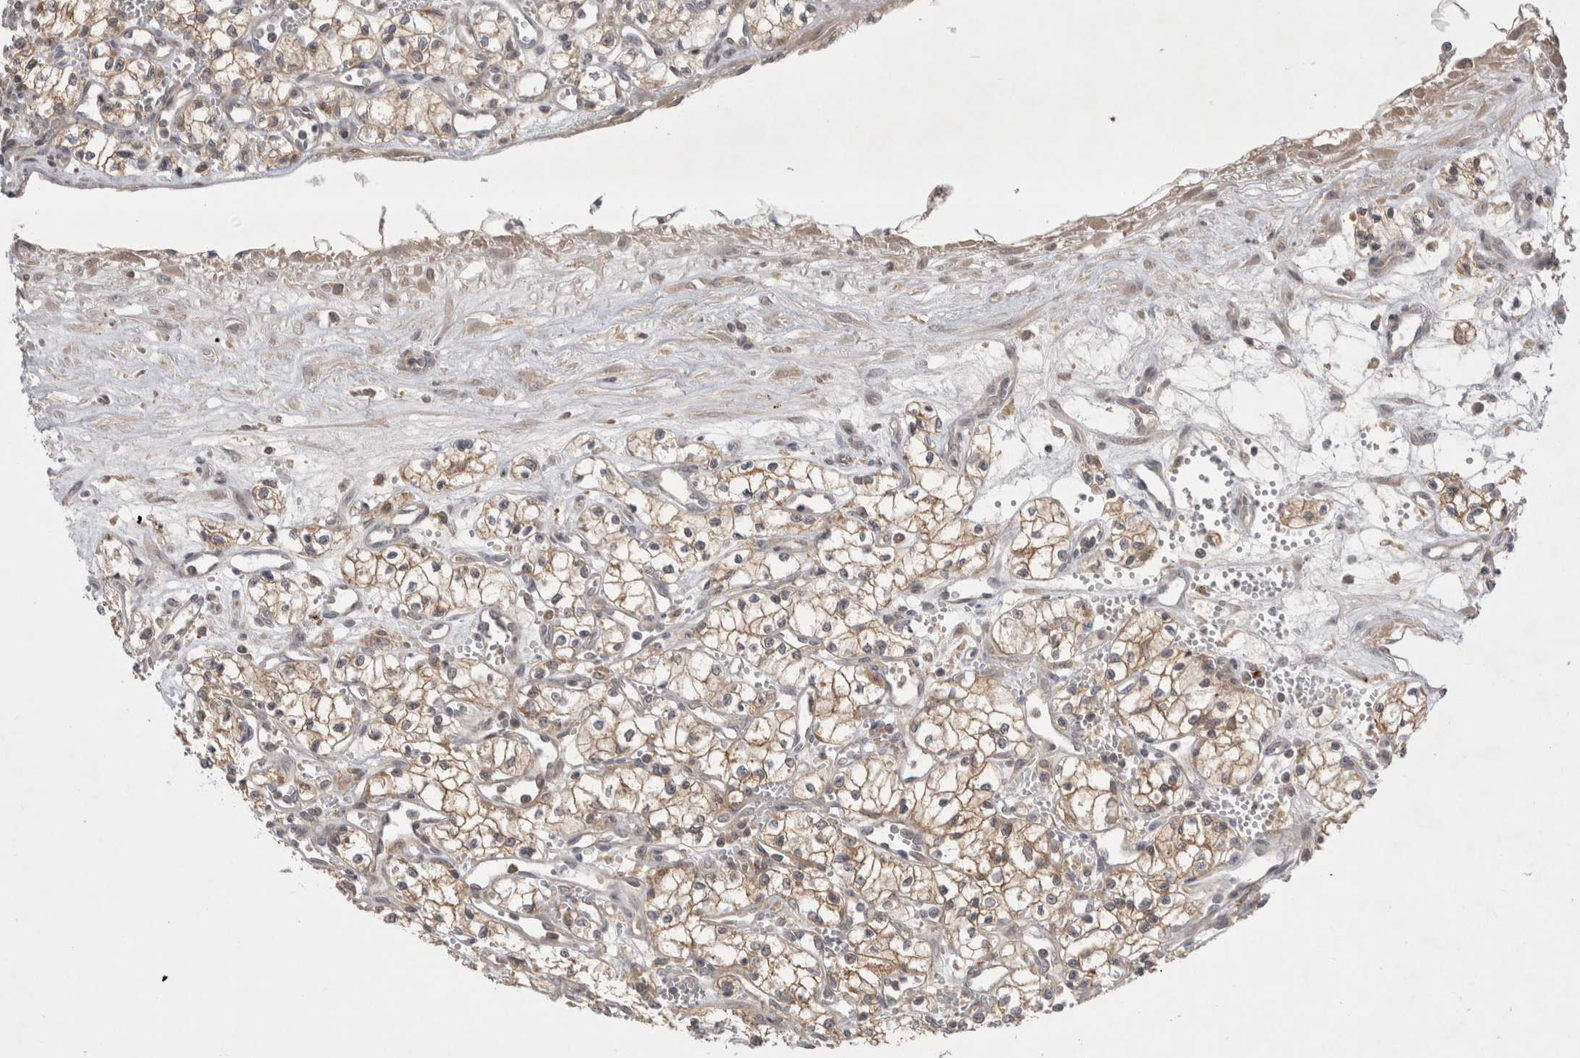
{"staining": {"intensity": "weak", "quantity": ">75%", "location": "cytoplasmic/membranous"}, "tissue": "renal cancer", "cell_type": "Tumor cells", "image_type": "cancer", "snomed": [{"axis": "morphology", "description": "Adenocarcinoma, NOS"}, {"axis": "topography", "description": "Kidney"}], "caption": "Protein positivity by IHC displays weak cytoplasmic/membranous expression in about >75% of tumor cells in renal cancer.", "gene": "PLEKHM1", "patient": {"sex": "male", "age": 59}}